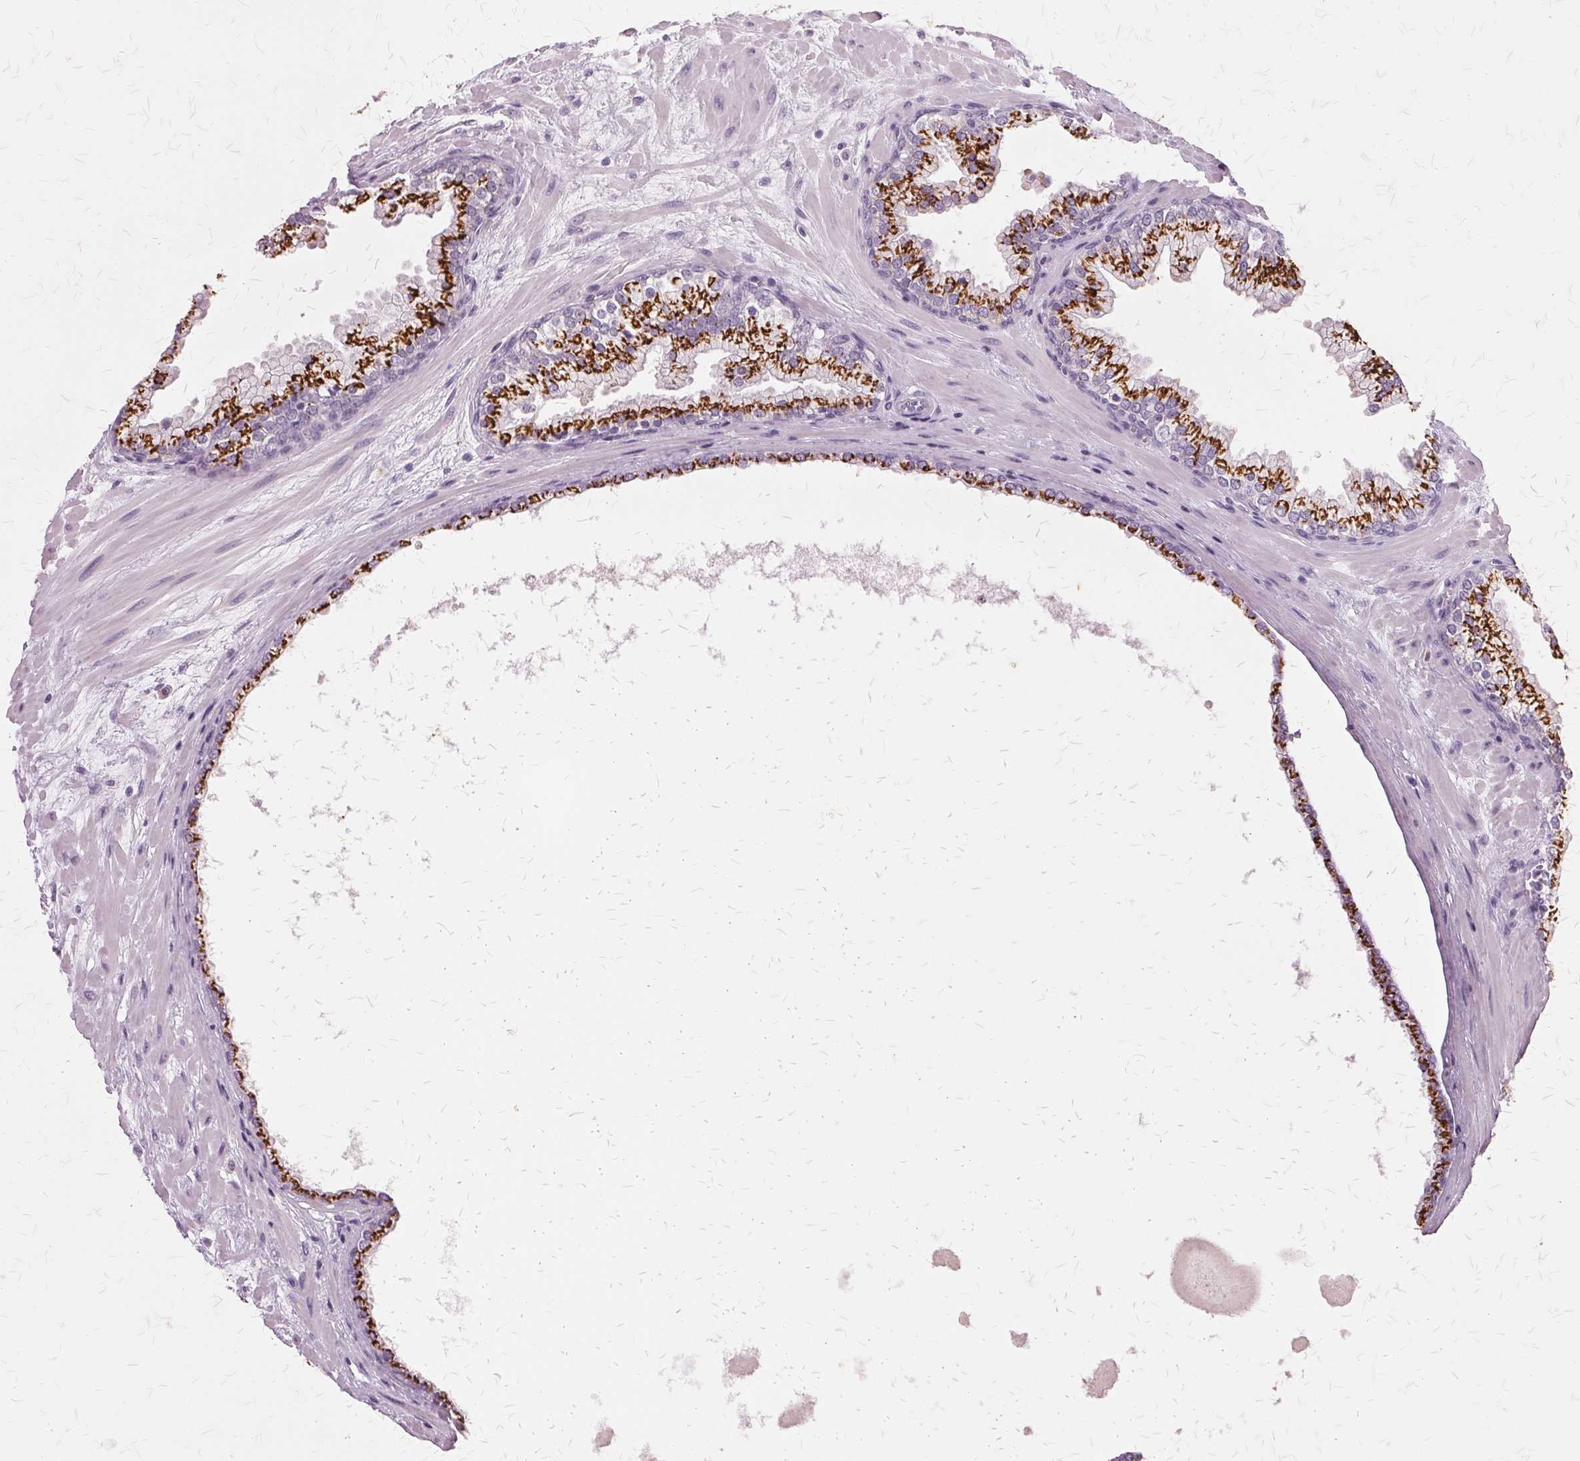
{"staining": {"intensity": "strong", "quantity": ">75%", "location": "cytoplasmic/membranous"}, "tissue": "prostate", "cell_type": "Glandular cells", "image_type": "normal", "snomed": [{"axis": "morphology", "description": "Normal tissue, NOS"}, {"axis": "topography", "description": "Prostate"}, {"axis": "topography", "description": "Peripheral nerve tissue"}], "caption": "IHC of benign prostate shows high levels of strong cytoplasmic/membranous positivity in about >75% of glandular cells. (Brightfield microscopy of DAB IHC at high magnification).", "gene": "SLC45A3", "patient": {"sex": "male", "age": 61}}